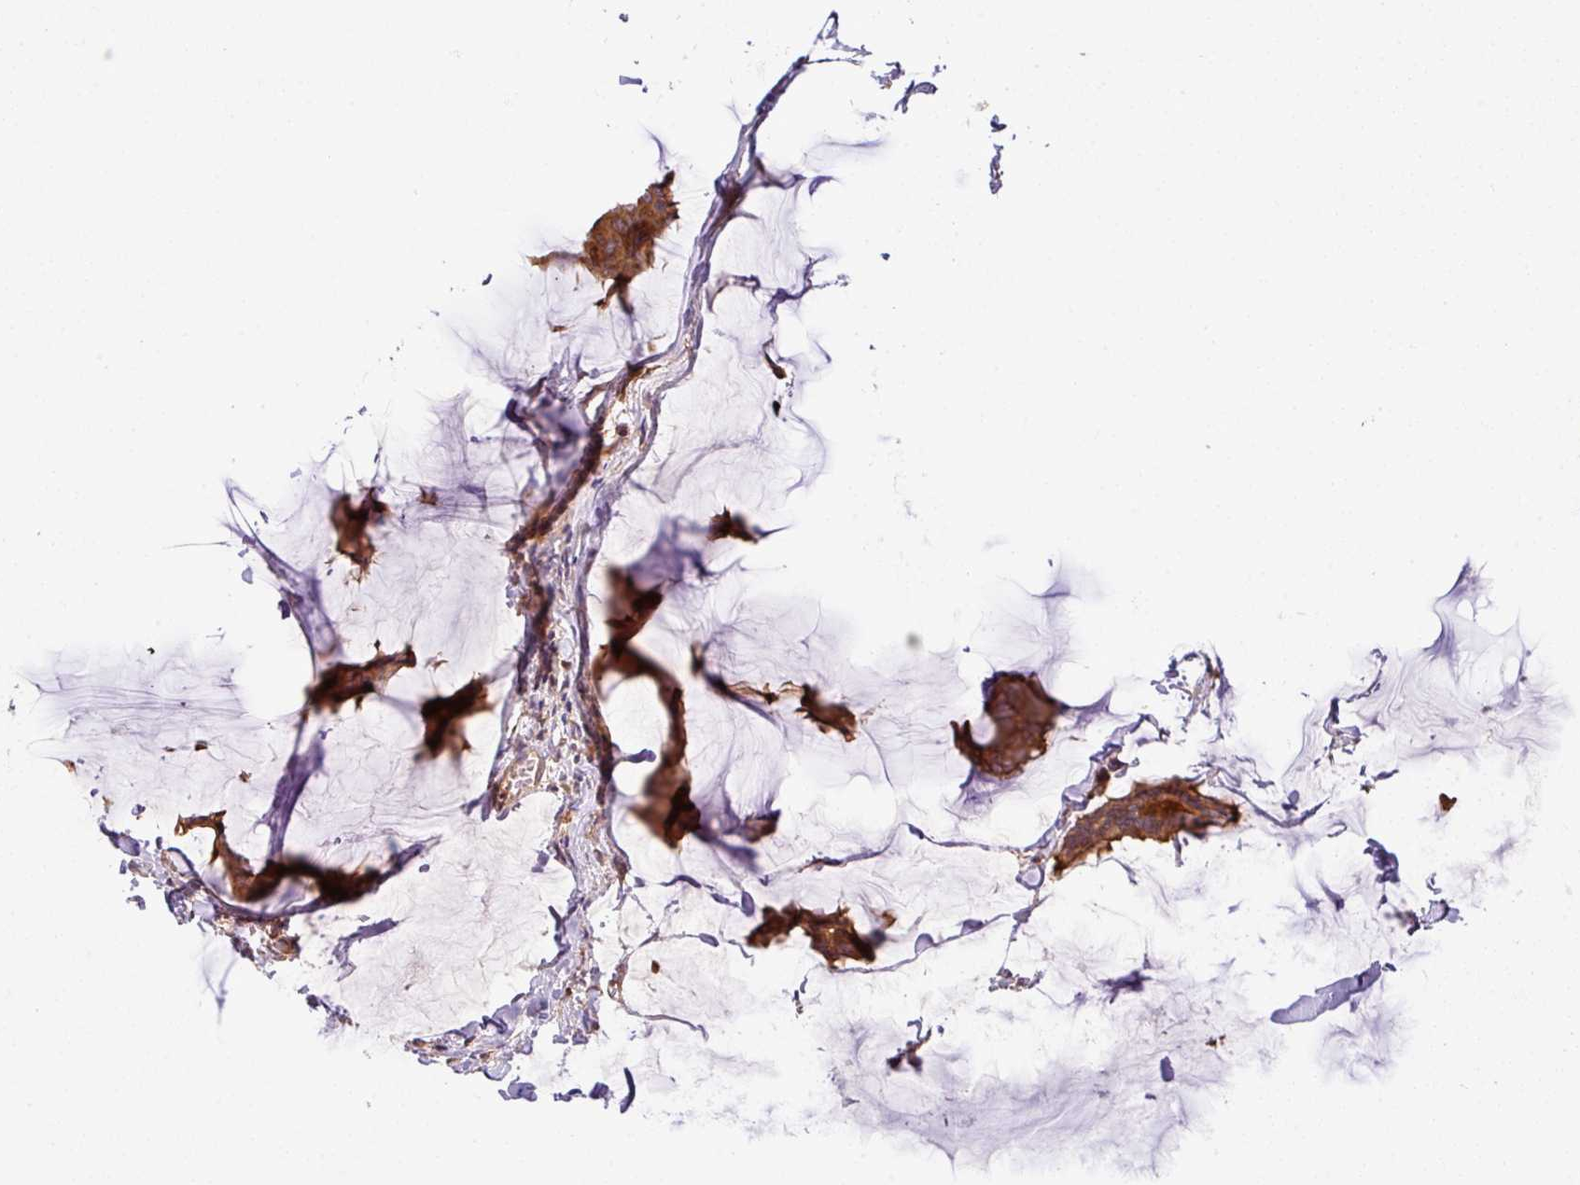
{"staining": {"intensity": "moderate", "quantity": ">75%", "location": "cytoplasmic/membranous"}, "tissue": "breast cancer", "cell_type": "Tumor cells", "image_type": "cancer", "snomed": [{"axis": "morphology", "description": "Duct carcinoma"}, {"axis": "topography", "description": "Breast"}], "caption": "The photomicrograph shows staining of breast cancer (infiltrating ductal carcinoma), revealing moderate cytoplasmic/membranous protein expression (brown color) within tumor cells.", "gene": "GSPT1", "patient": {"sex": "female", "age": 93}}